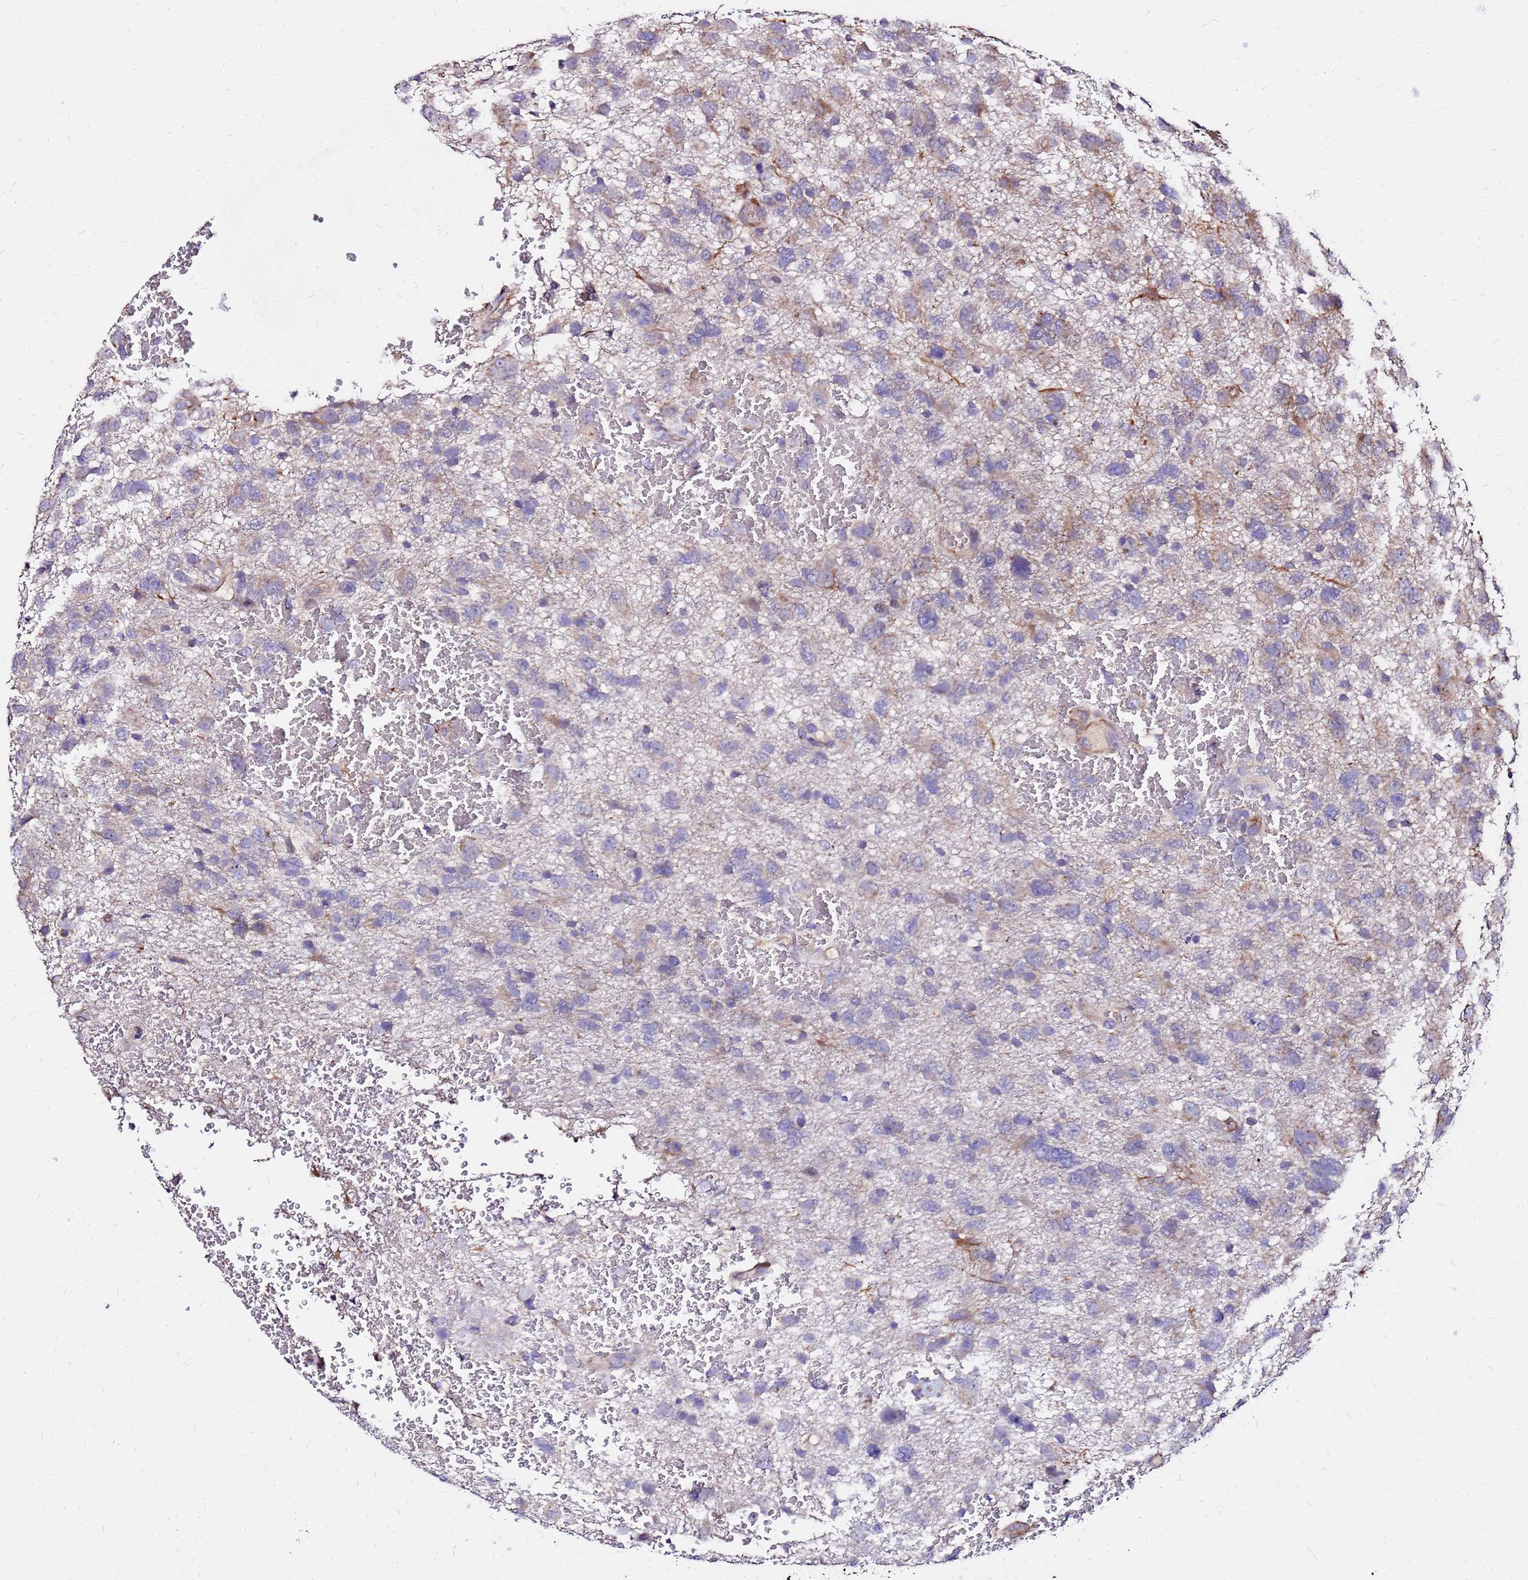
{"staining": {"intensity": "moderate", "quantity": "<25%", "location": "cytoplasmic/membranous"}, "tissue": "glioma", "cell_type": "Tumor cells", "image_type": "cancer", "snomed": [{"axis": "morphology", "description": "Glioma, malignant, High grade"}, {"axis": "topography", "description": "Brain"}], "caption": "Protein staining by IHC exhibits moderate cytoplasmic/membranous positivity in about <25% of tumor cells in malignant high-grade glioma. (DAB (3,3'-diaminobenzidine) IHC with brightfield microscopy, high magnification).", "gene": "ARHGEF5", "patient": {"sex": "male", "age": 61}}